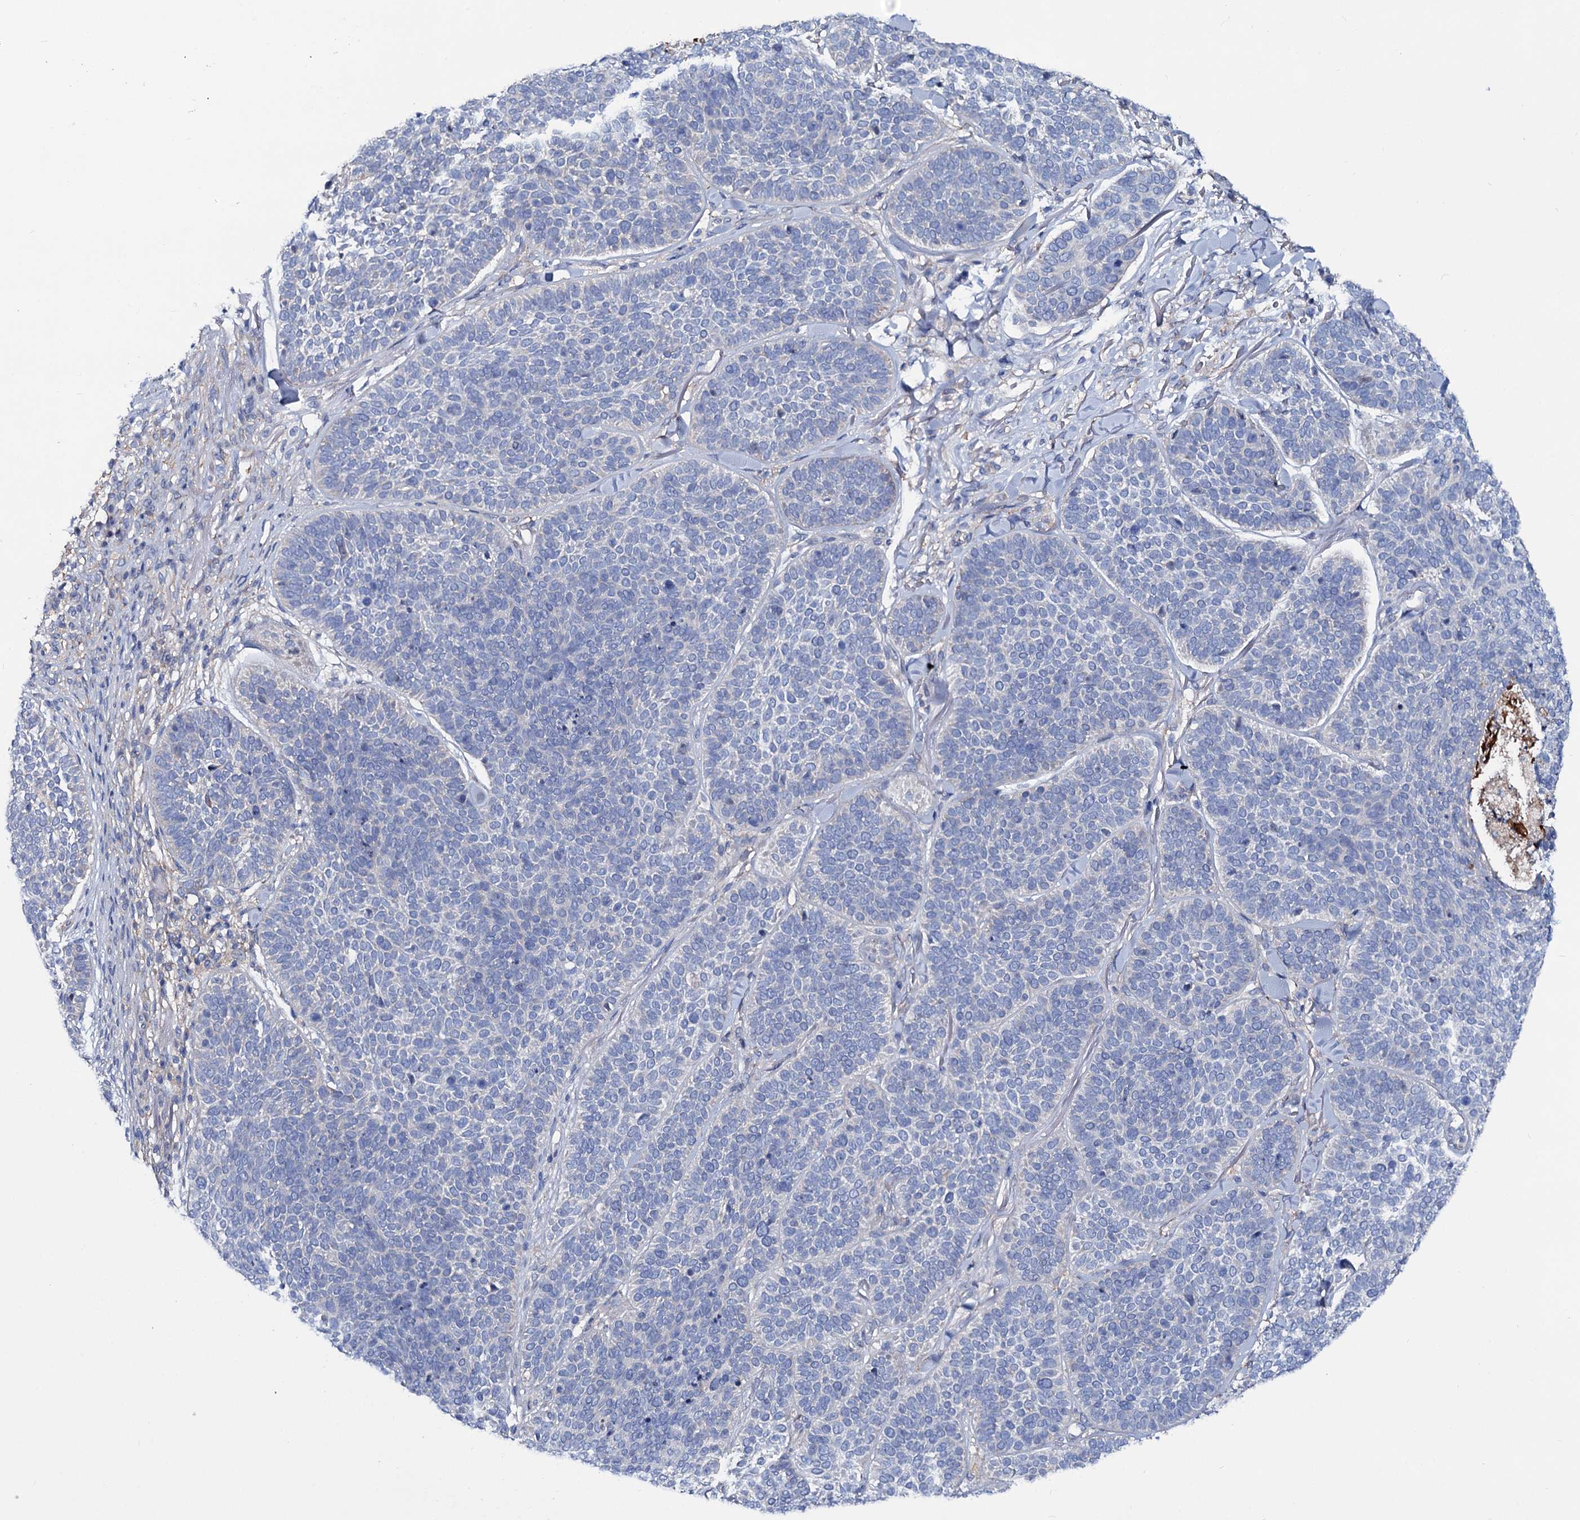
{"staining": {"intensity": "negative", "quantity": "none", "location": "none"}, "tissue": "skin cancer", "cell_type": "Tumor cells", "image_type": "cancer", "snomed": [{"axis": "morphology", "description": "Basal cell carcinoma"}, {"axis": "topography", "description": "Skin"}], "caption": "Skin basal cell carcinoma stained for a protein using immunohistochemistry shows no expression tumor cells.", "gene": "TRIM55", "patient": {"sex": "male", "age": 85}}